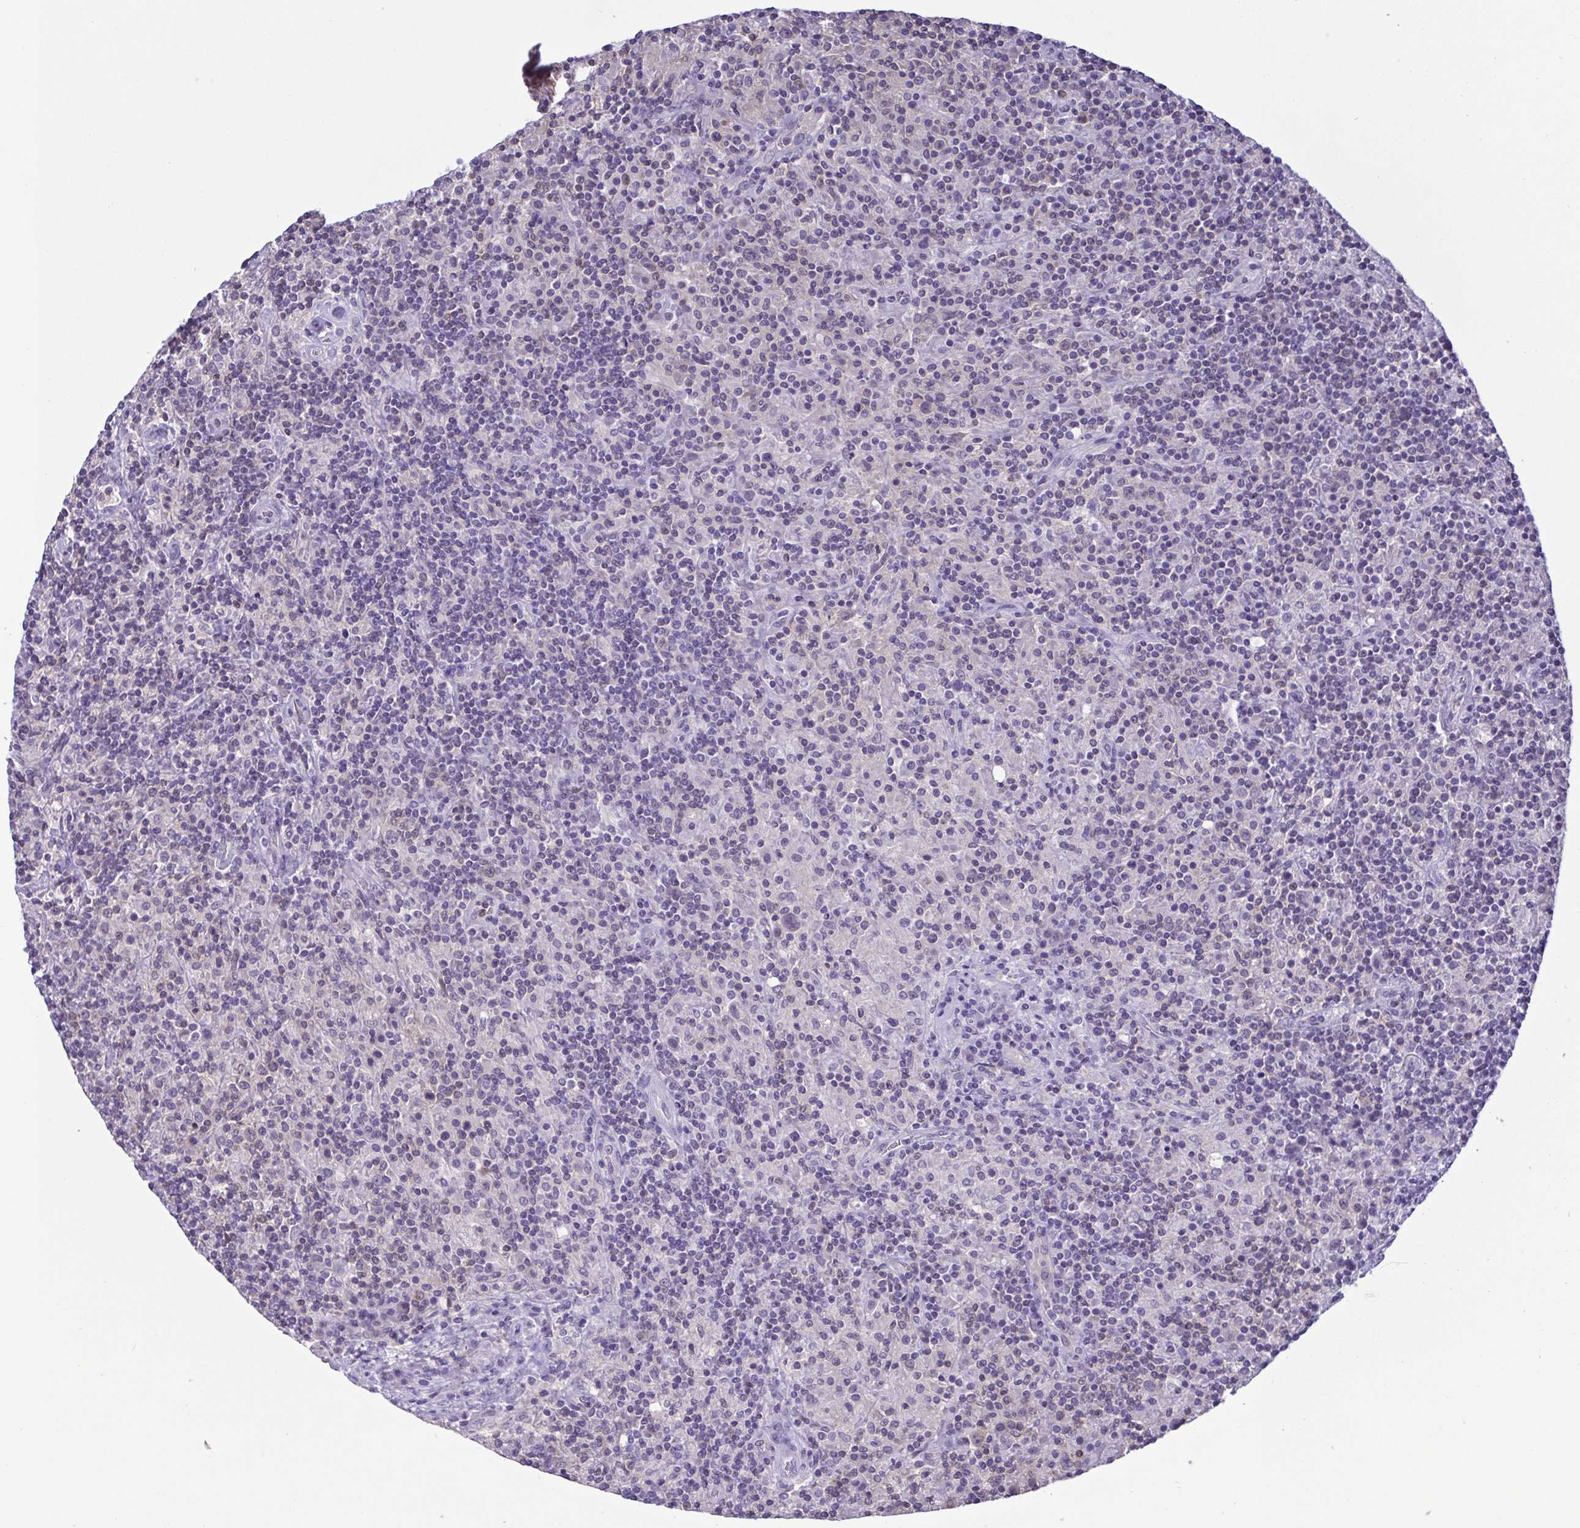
{"staining": {"intensity": "negative", "quantity": "none", "location": "none"}, "tissue": "lymphoma", "cell_type": "Tumor cells", "image_type": "cancer", "snomed": [{"axis": "morphology", "description": "Hodgkin's disease, NOS"}, {"axis": "topography", "description": "Lymph node"}], "caption": "Image shows no protein positivity in tumor cells of lymphoma tissue.", "gene": "LDHC", "patient": {"sex": "male", "age": 70}}